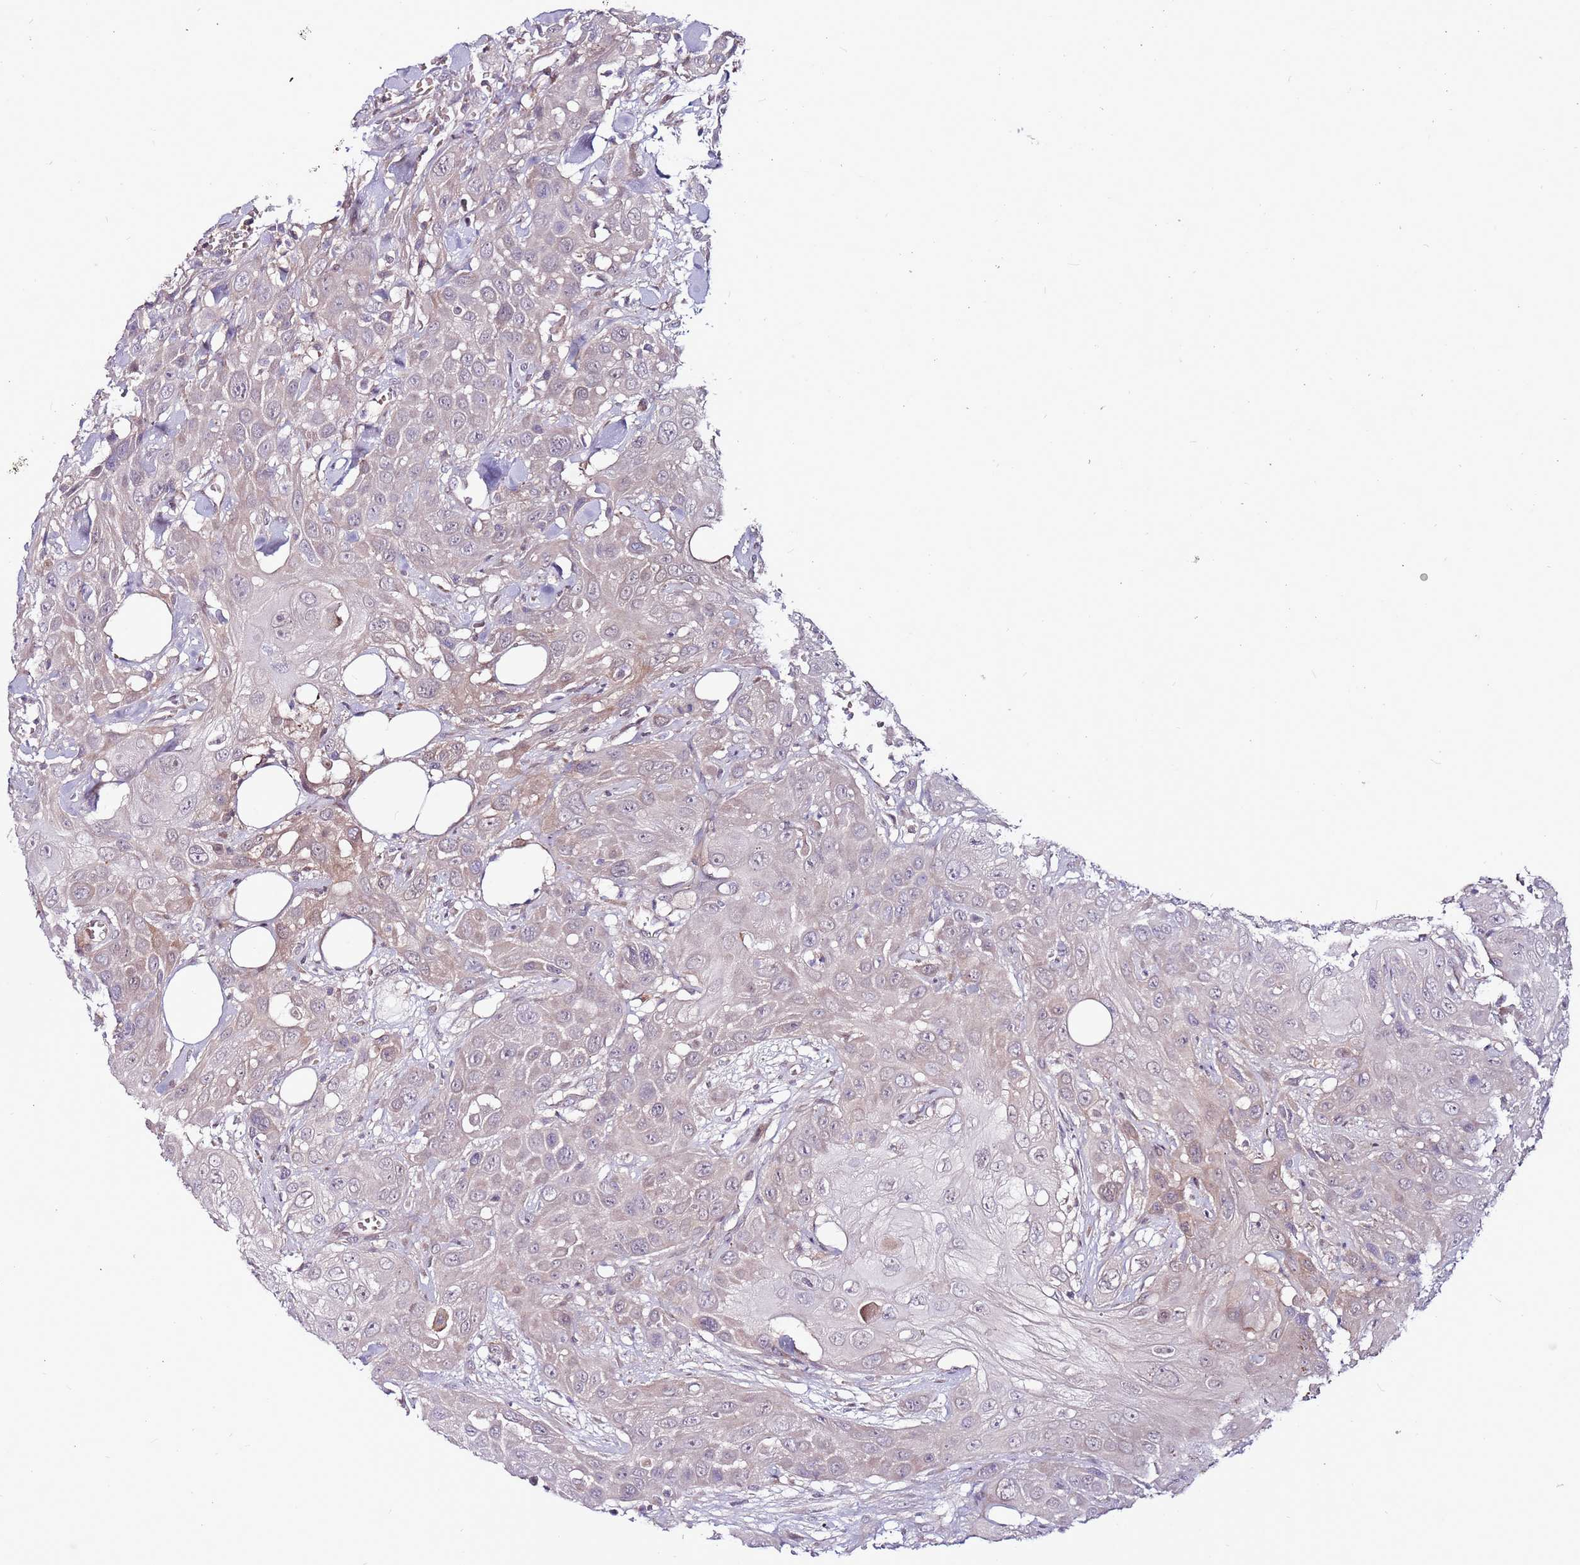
{"staining": {"intensity": "weak", "quantity": "<25%", "location": "cytoplasmic/membranous"}, "tissue": "head and neck cancer", "cell_type": "Tumor cells", "image_type": "cancer", "snomed": [{"axis": "morphology", "description": "Squamous cell carcinoma, NOS"}, {"axis": "topography", "description": "Head-Neck"}], "caption": "Photomicrograph shows no significant protein expression in tumor cells of squamous cell carcinoma (head and neck).", "gene": "MTG2", "patient": {"sex": "male", "age": 81}}